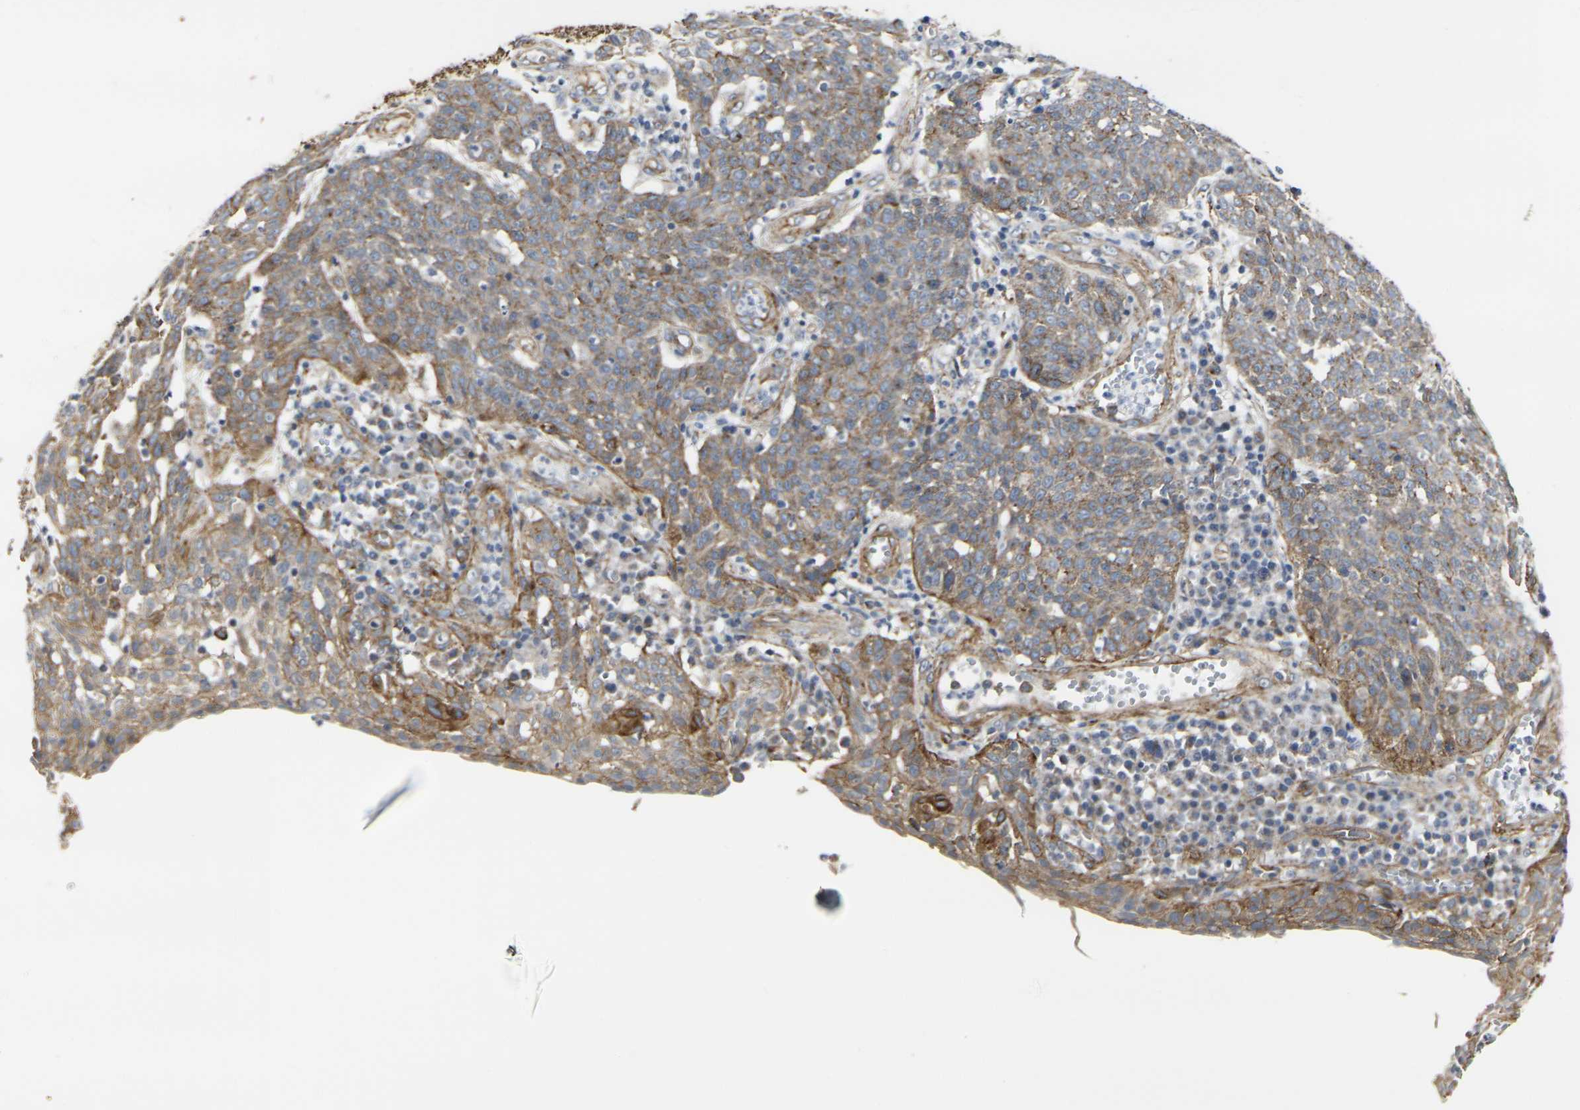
{"staining": {"intensity": "moderate", "quantity": "25%-75%", "location": "cytoplasmic/membranous"}, "tissue": "cervical cancer", "cell_type": "Tumor cells", "image_type": "cancer", "snomed": [{"axis": "morphology", "description": "Squamous cell carcinoma, NOS"}, {"axis": "topography", "description": "Cervix"}], "caption": "Protein analysis of cervical cancer tissue demonstrates moderate cytoplasmic/membranous staining in approximately 25%-75% of tumor cells.", "gene": "MYOF", "patient": {"sex": "female", "age": 34}}